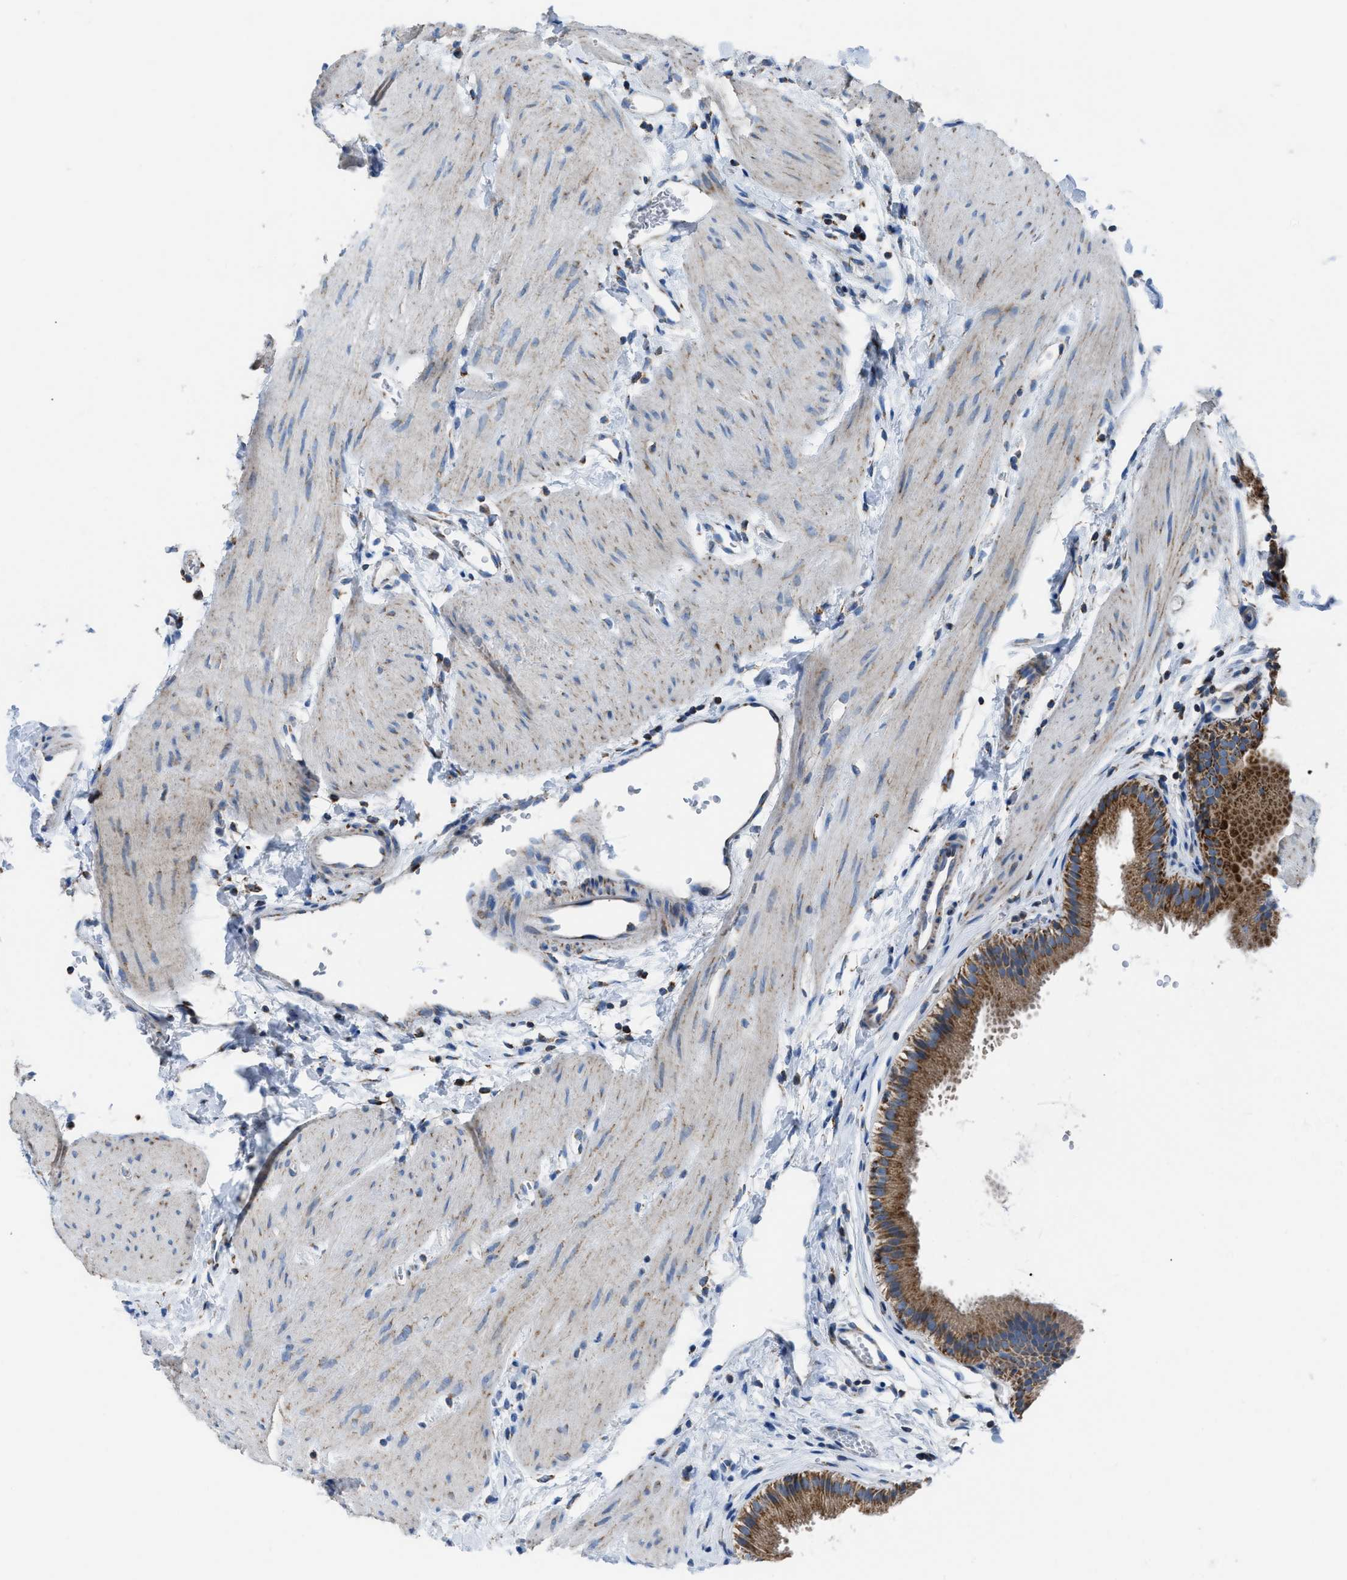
{"staining": {"intensity": "strong", "quantity": ">75%", "location": "cytoplasmic/membranous"}, "tissue": "gallbladder", "cell_type": "Glandular cells", "image_type": "normal", "snomed": [{"axis": "morphology", "description": "Normal tissue, NOS"}, {"axis": "topography", "description": "Gallbladder"}], "caption": "IHC of normal human gallbladder exhibits high levels of strong cytoplasmic/membranous expression in approximately >75% of glandular cells.", "gene": "ETFB", "patient": {"sex": "female", "age": 26}}